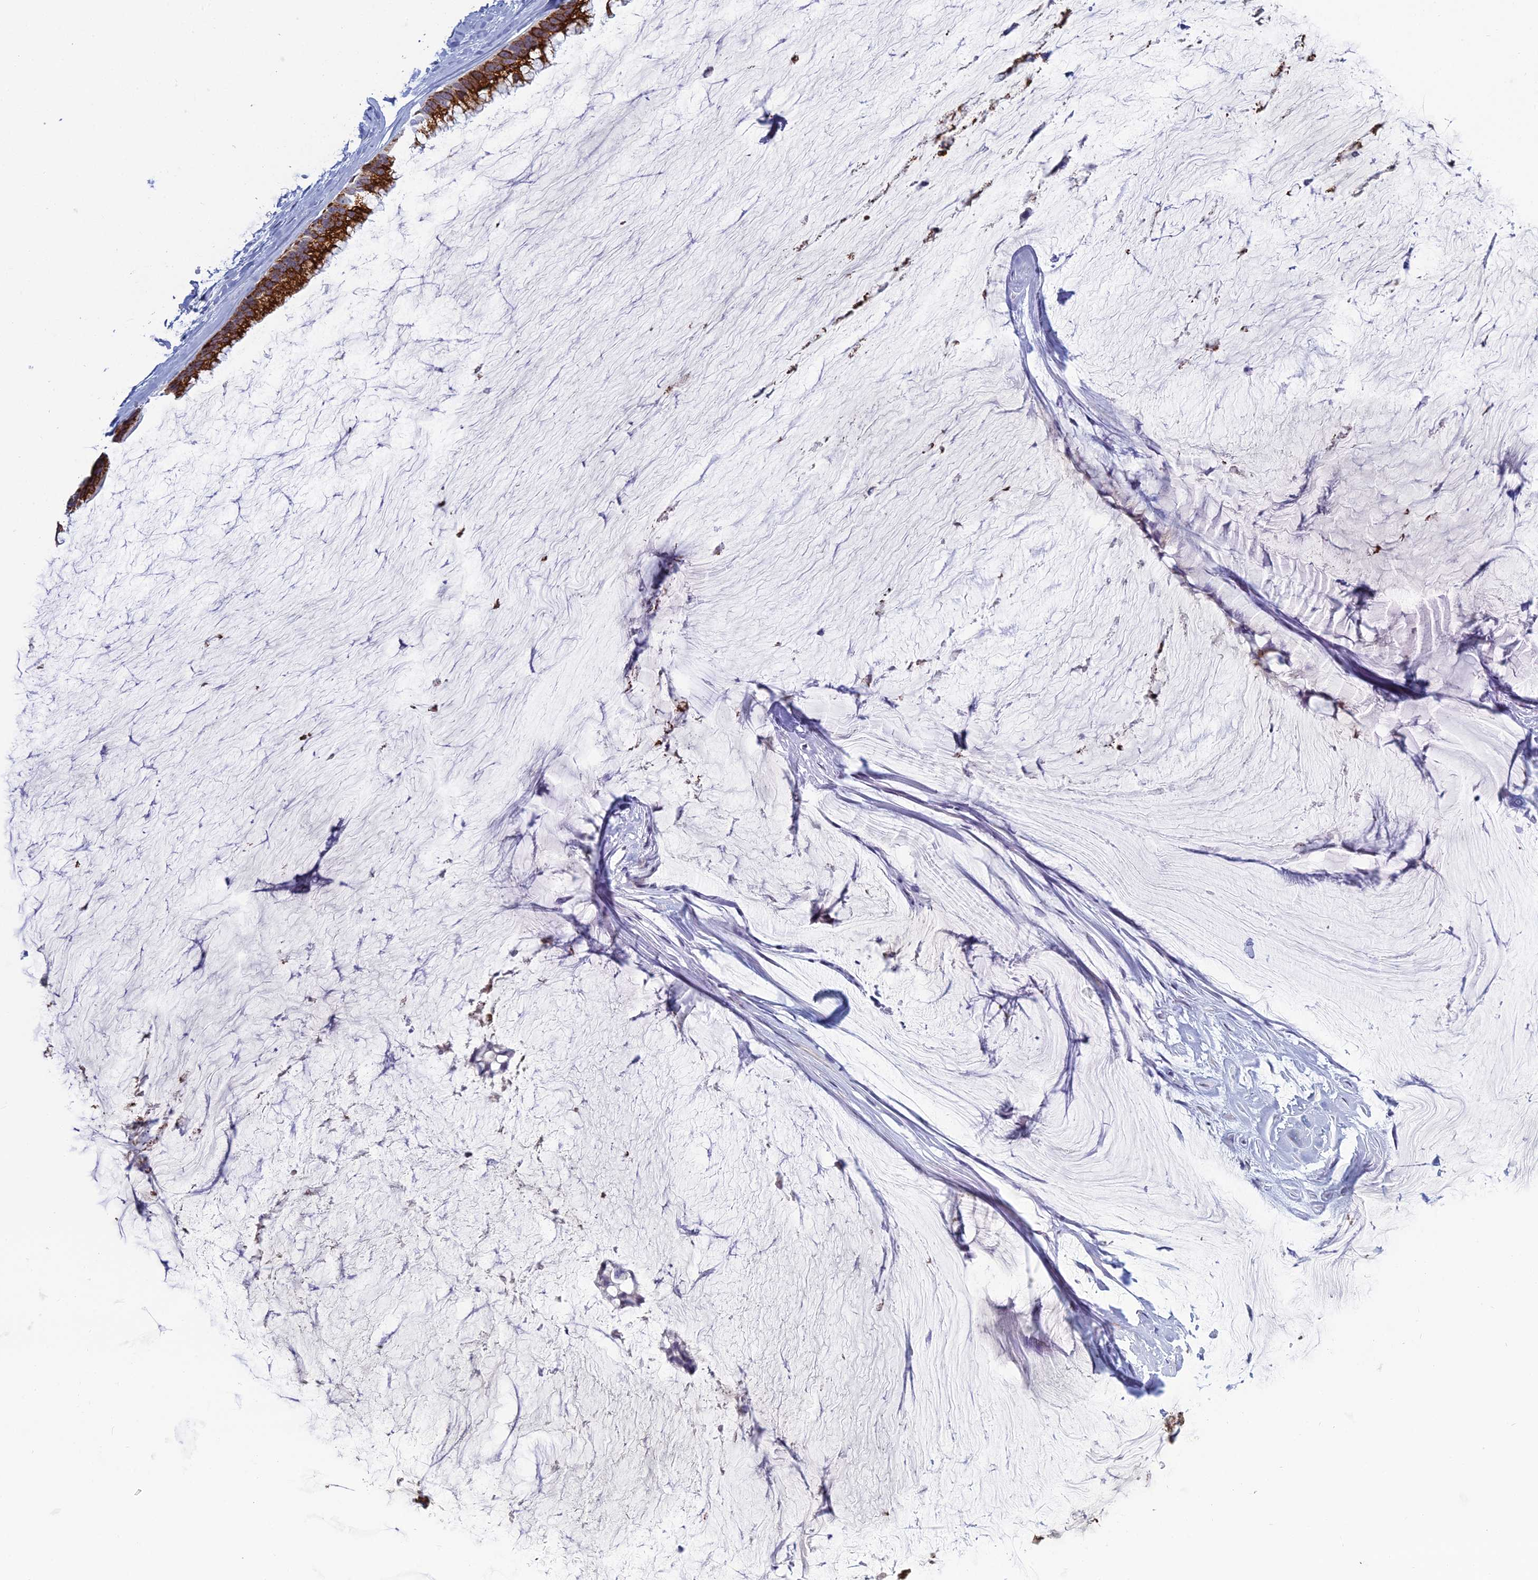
{"staining": {"intensity": "strong", "quantity": ">75%", "location": "cytoplasmic/membranous"}, "tissue": "ovarian cancer", "cell_type": "Tumor cells", "image_type": "cancer", "snomed": [{"axis": "morphology", "description": "Cystadenocarcinoma, mucinous, NOS"}, {"axis": "topography", "description": "Ovary"}], "caption": "This is a histology image of immunohistochemistry staining of mucinous cystadenocarcinoma (ovarian), which shows strong expression in the cytoplasmic/membranous of tumor cells.", "gene": "MUC13", "patient": {"sex": "female", "age": 39}}